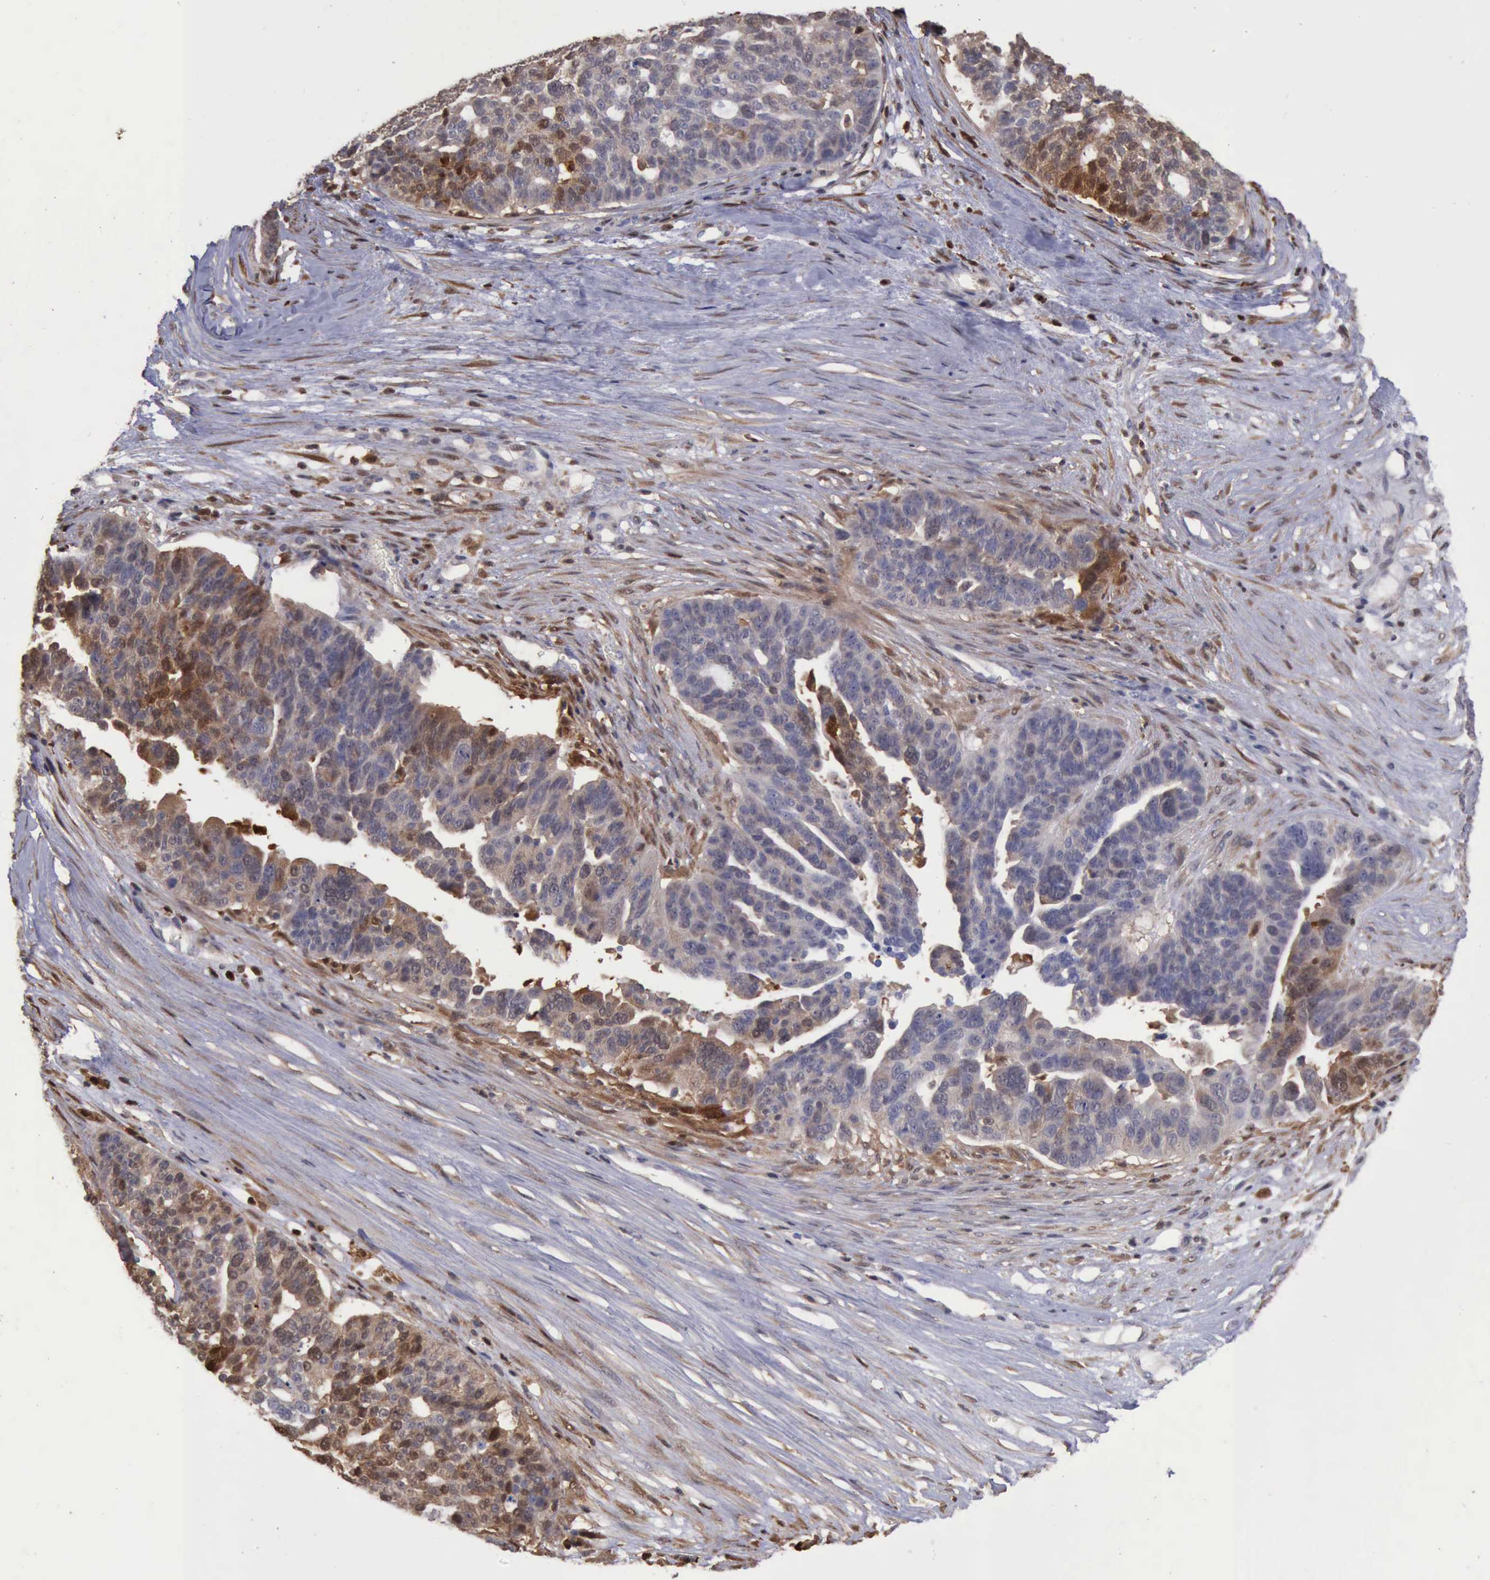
{"staining": {"intensity": "weak", "quantity": "<25%", "location": "nuclear"}, "tissue": "ovarian cancer", "cell_type": "Tumor cells", "image_type": "cancer", "snomed": [{"axis": "morphology", "description": "Cystadenocarcinoma, serous, NOS"}, {"axis": "topography", "description": "Ovary"}], "caption": "Tumor cells are negative for protein expression in human ovarian serous cystadenocarcinoma. Brightfield microscopy of immunohistochemistry stained with DAB (3,3'-diaminobenzidine) (brown) and hematoxylin (blue), captured at high magnification.", "gene": "STAT1", "patient": {"sex": "female", "age": 59}}